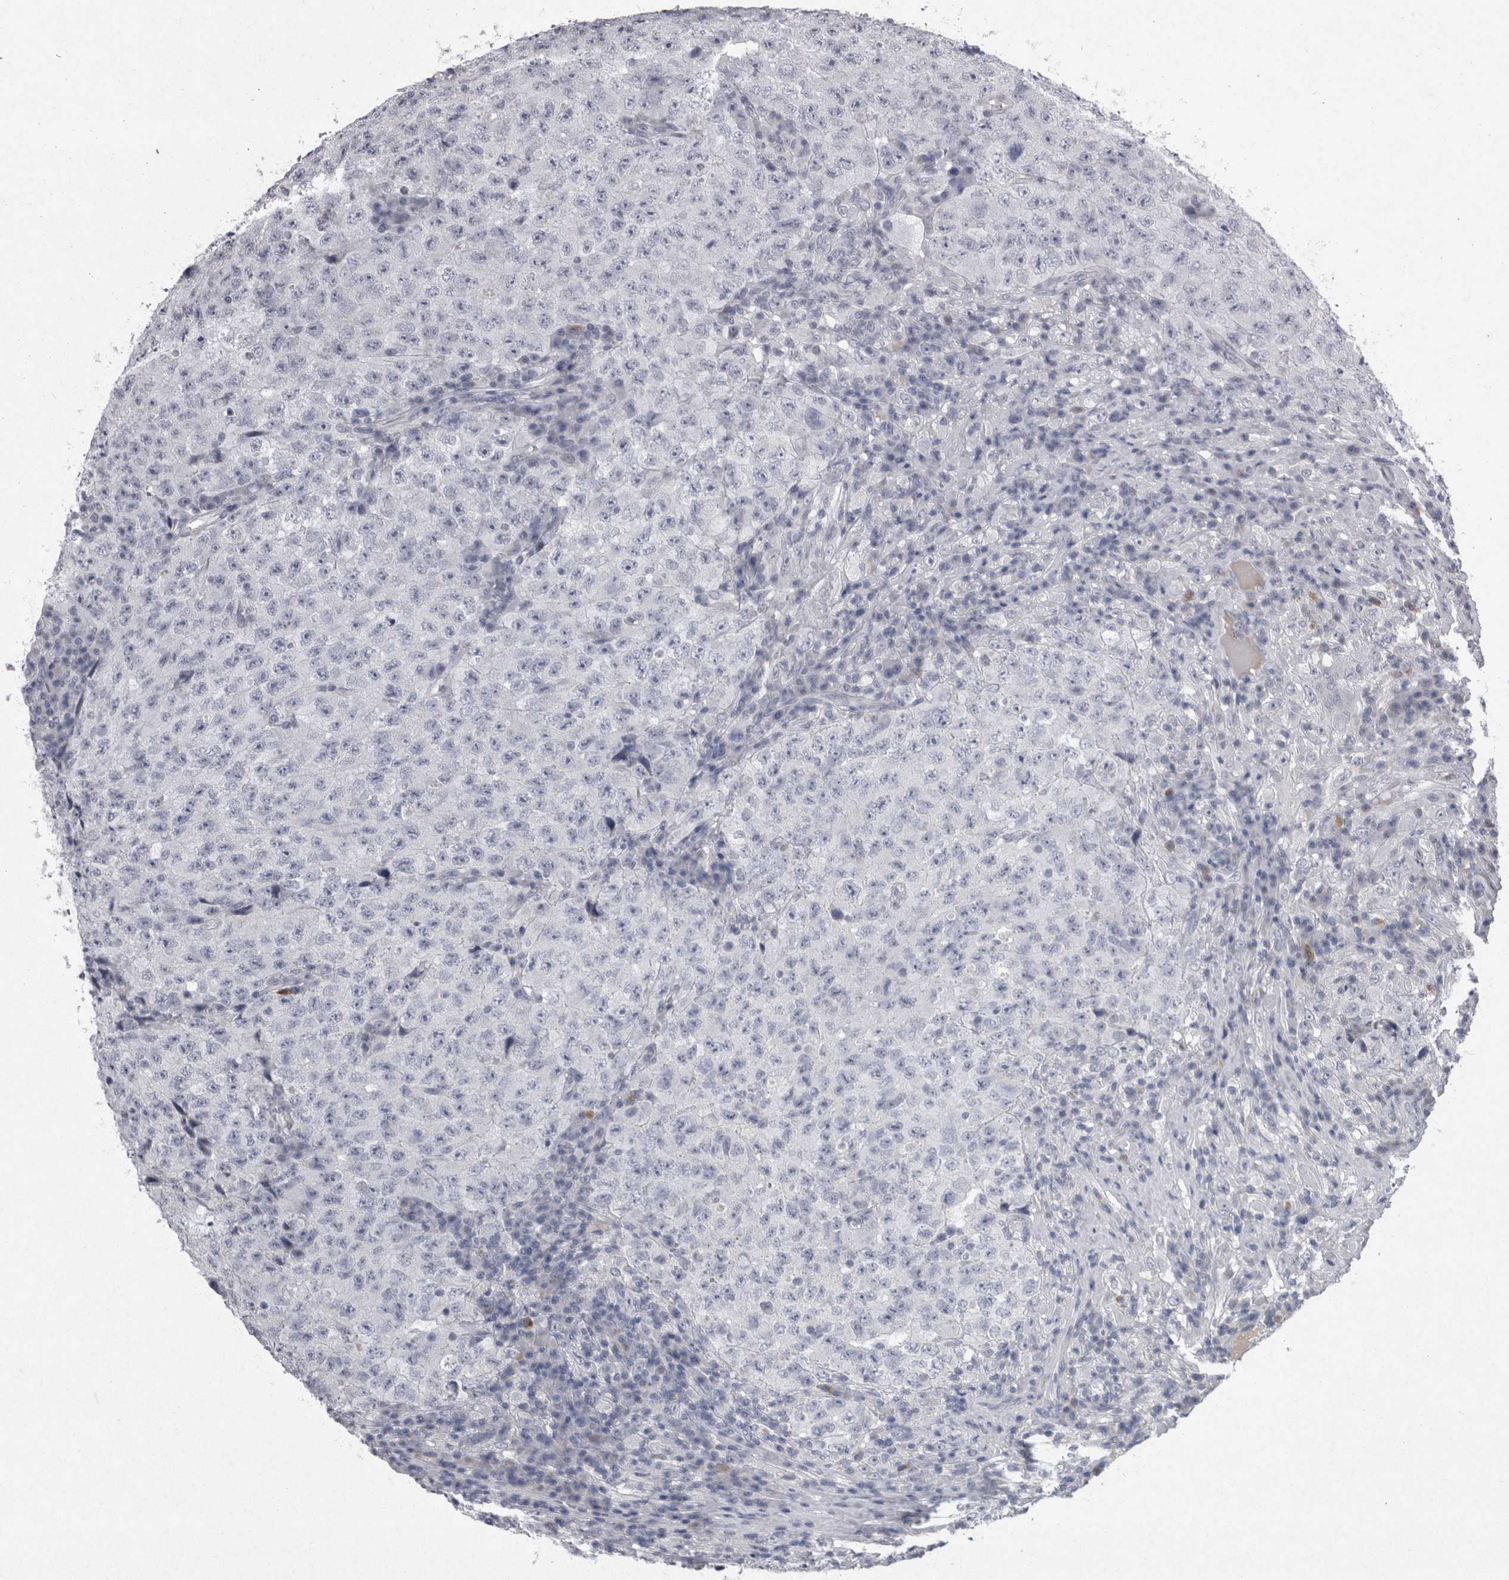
{"staining": {"intensity": "negative", "quantity": "none", "location": "none"}, "tissue": "testis cancer", "cell_type": "Tumor cells", "image_type": "cancer", "snomed": [{"axis": "morphology", "description": "Necrosis, NOS"}, {"axis": "morphology", "description": "Carcinoma, Embryonal, NOS"}, {"axis": "topography", "description": "Testis"}], "caption": "This is an IHC photomicrograph of testis cancer. There is no expression in tumor cells.", "gene": "PDX1", "patient": {"sex": "male", "age": 19}}